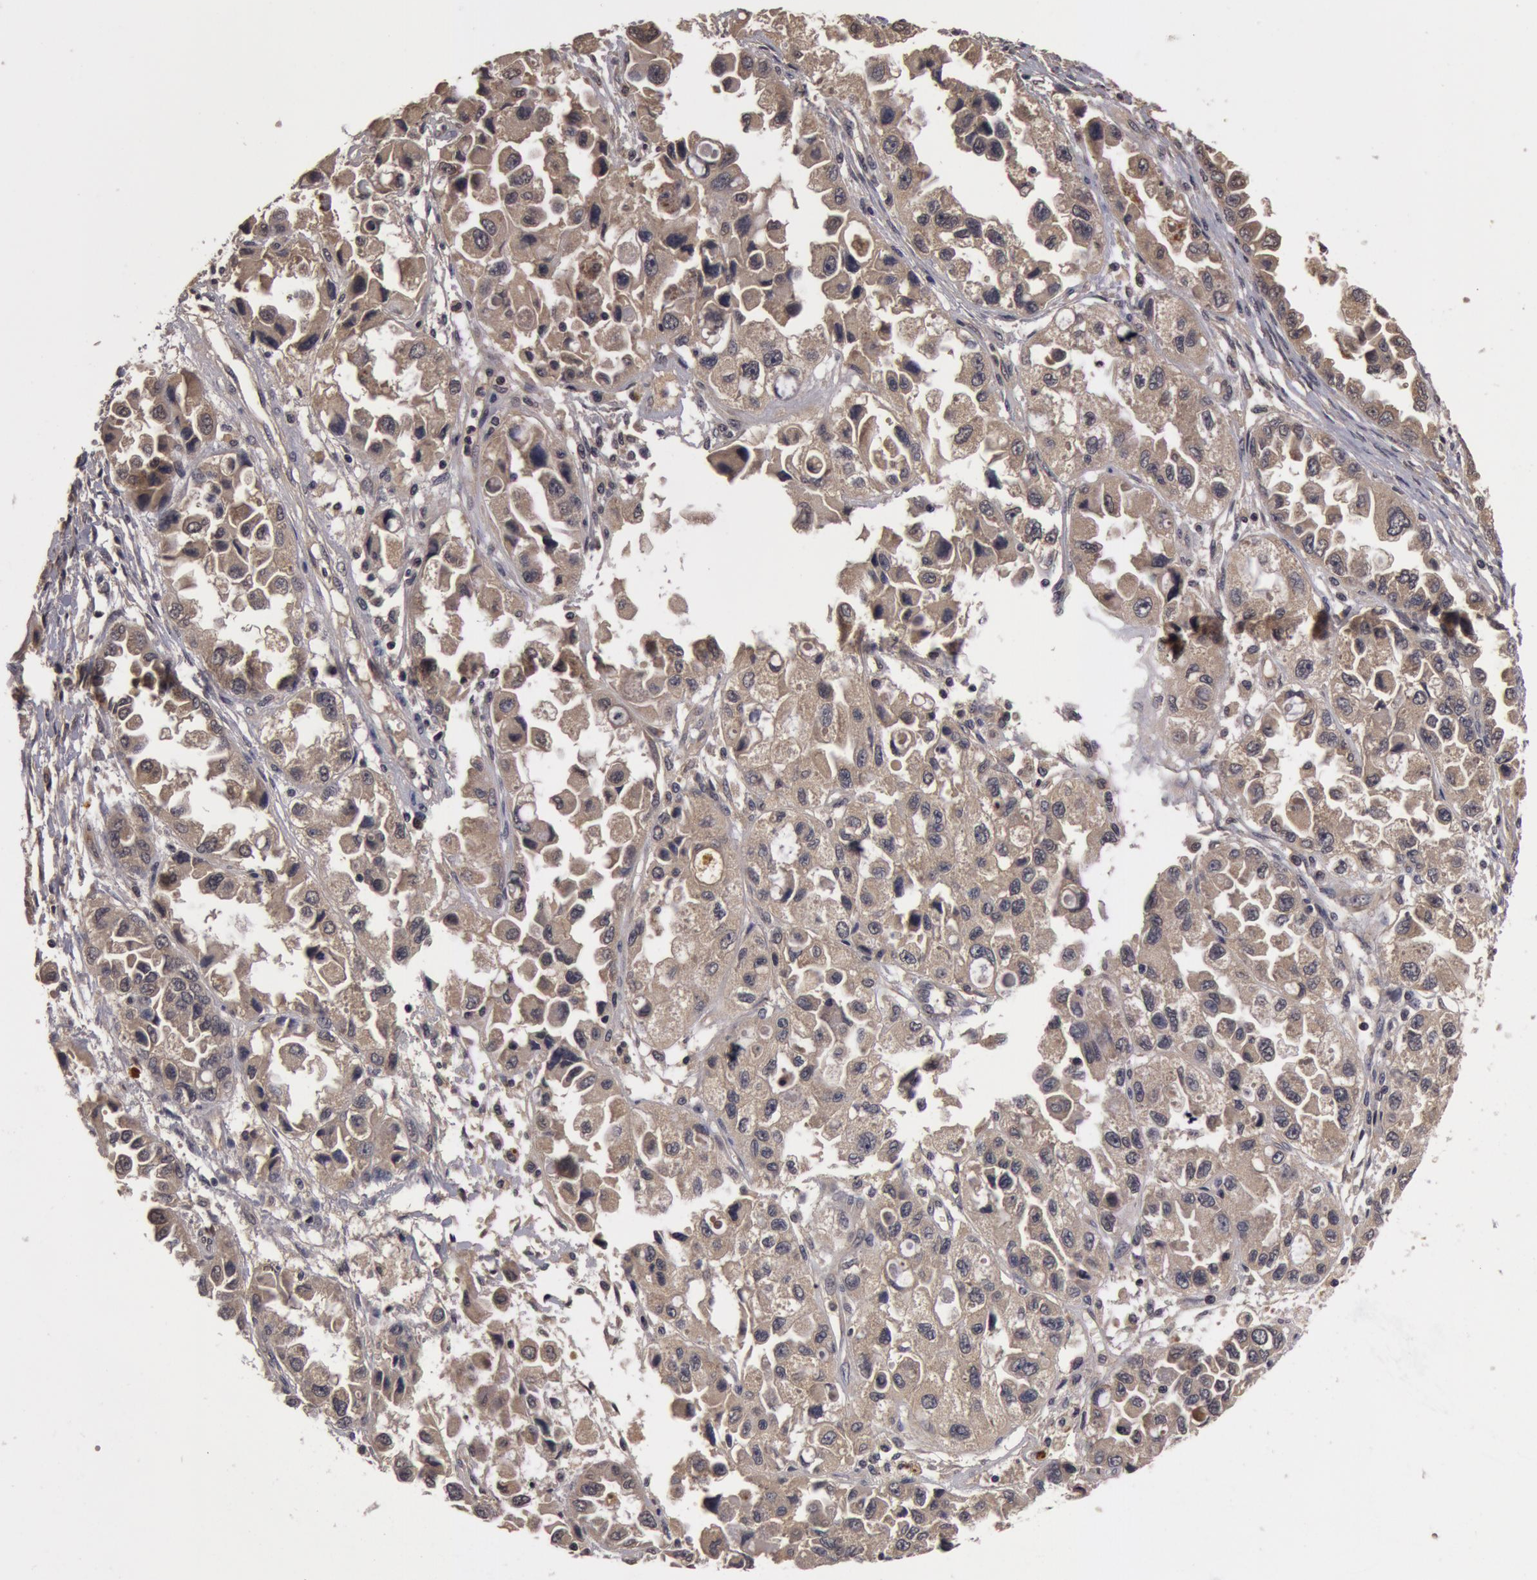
{"staining": {"intensity": "moderate", "quantity": ">75%", "location": "cytoplasmic/membranous"}, "tissue": "ovarian cancer", "cell_type": "Tumor cells", "image_type": "cancer", "snomed": [{"axis": "morphology", "description": "Cystadenocarcinoma, serous, NOS"}, {"axis": "topography", "description": "Ovary"}], "caption": "A micrograph showing moderate cytoplasmic/membranous expression in about >75% of tumor cells in serous cystadenocarcinoma (ovarian), as visualized by brown immunohistochemical staining.", "gene": "BCHE", "patient": {"sex": "female", "age": 84}}